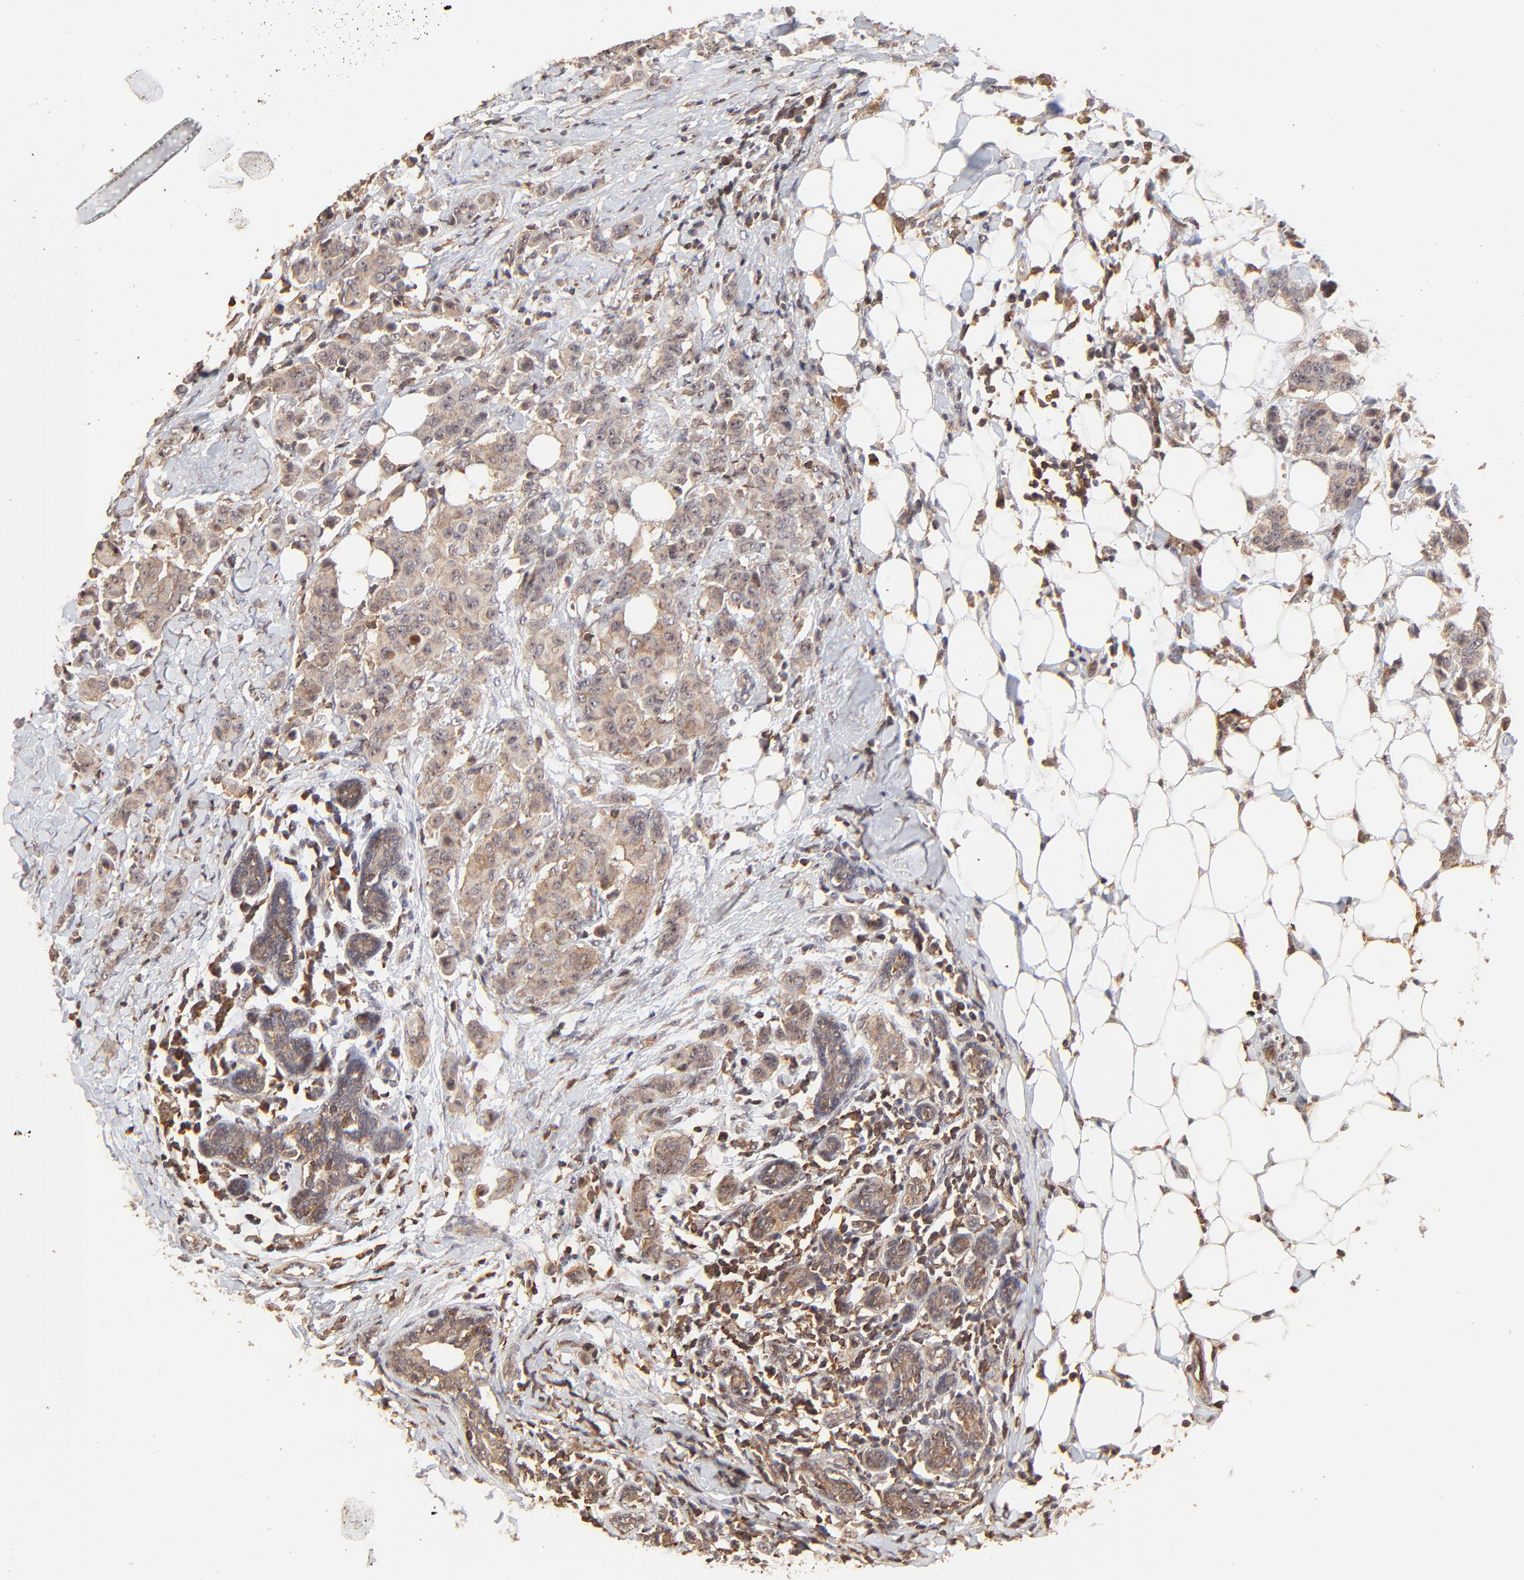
{"staining": {"intensity": "moderate", "quantity": ">75%", "location": "cytoplasmic/membranous"}, "tissue": "breast cancer", "cell_type": "Tumor cells", "image_type": "cancer", "snomed": [{"axis": "morphology", "description": "Duct carcinoma"}, {"axis": "topography", "description": "Breast"}], "caption": "Immunohistochemical staining of invasive ductal carcinoma (breast) shows medium levels of moderate cytoplasmic/membranous expression in about >75% of tumor cells.", "gene": "STON2", "patient": {"sex": "female", "age": 40}}